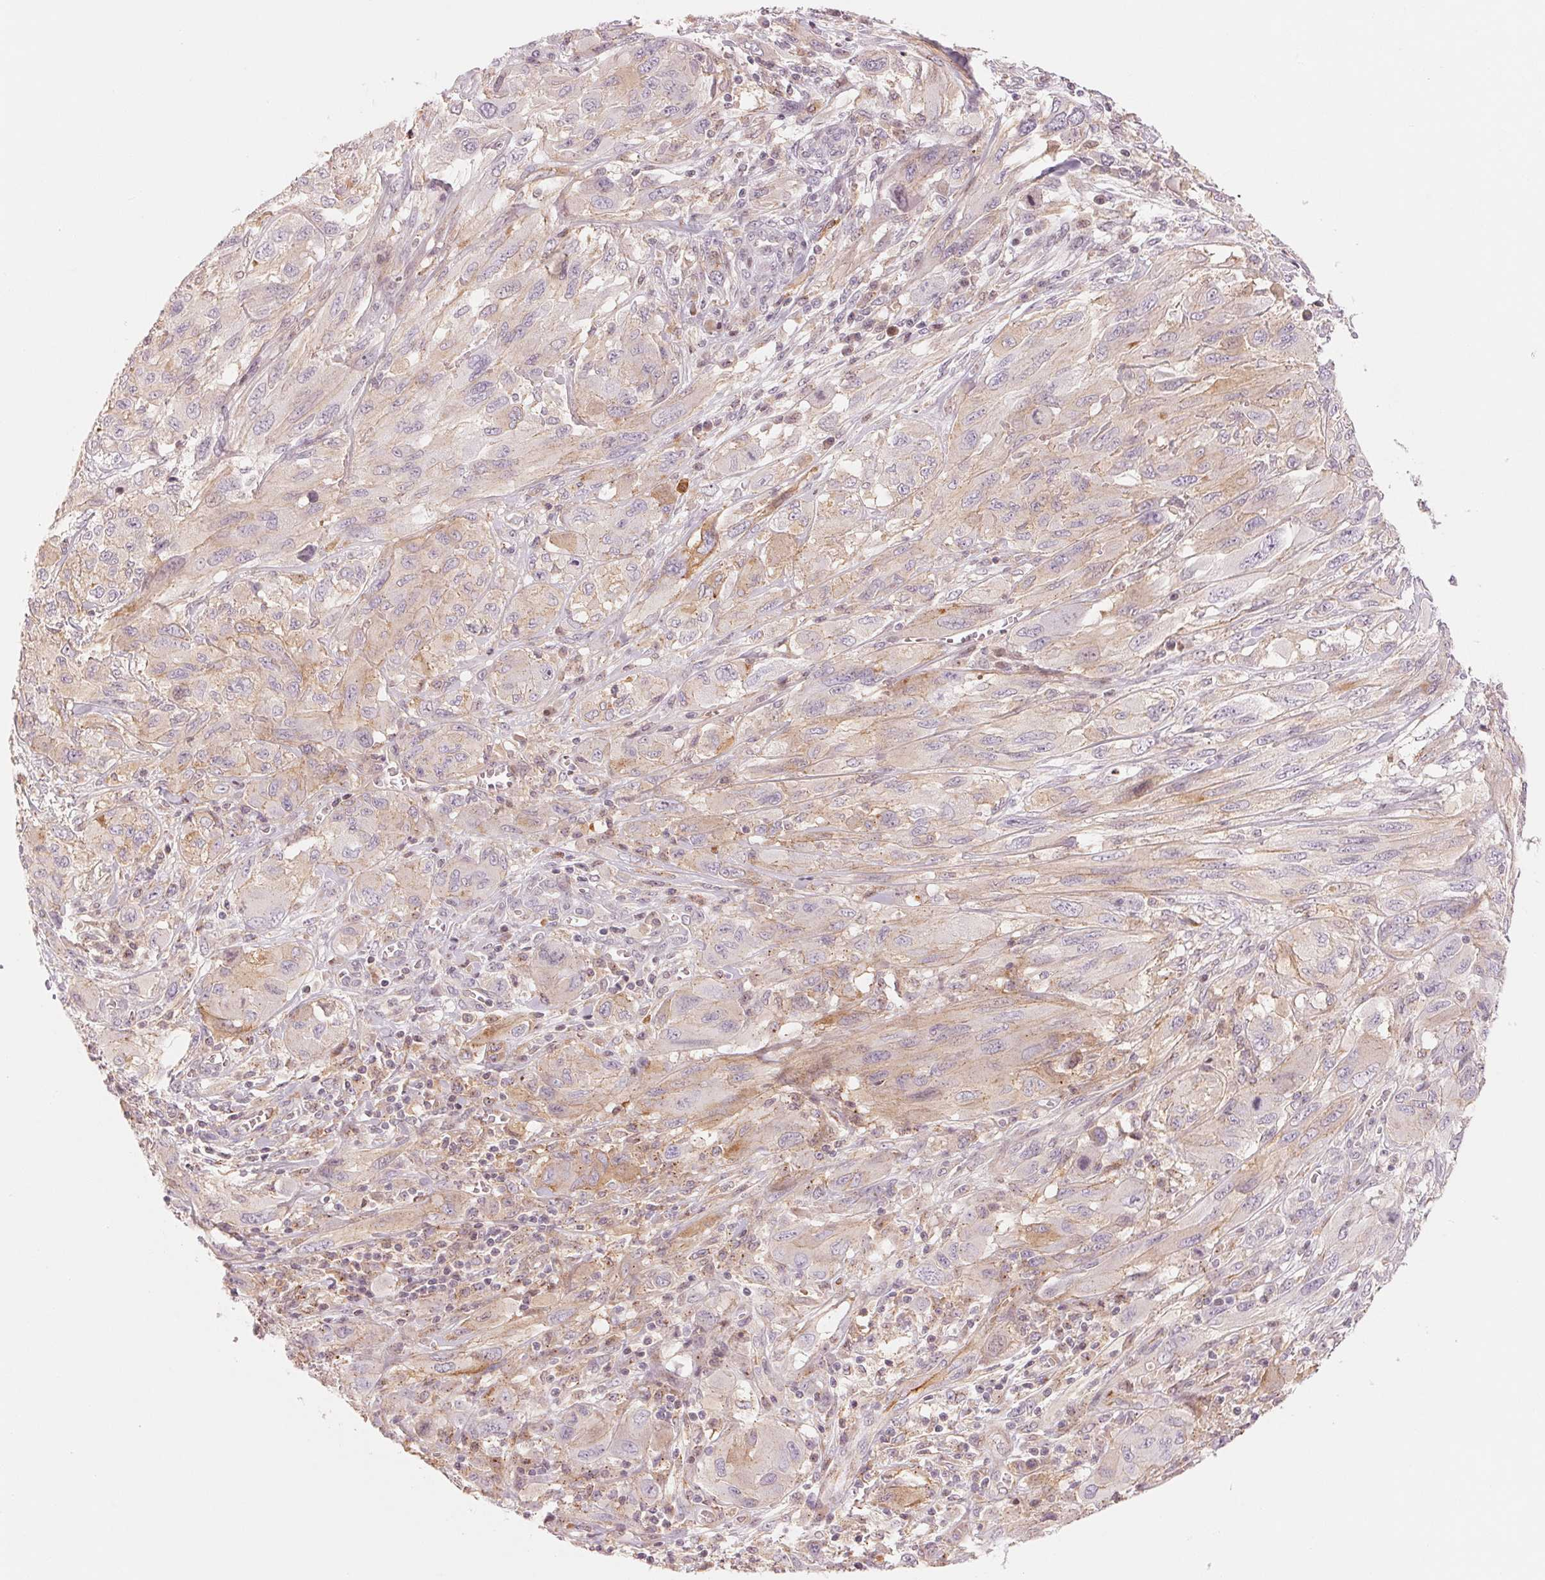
{"staining": {"intensity": "weak", "quantity": "<25%", "location": "cytoplasmic/membranous"}, "tissue": "melanoma", "cell_type": "Tumor cells", "image_type": "cancer", "snomed": [{"axis": "morphology", "description": "Malignant melanoma, NOS"}, {"axis": "topography", "description": "Skin"}], "caption": "An IHC photomicrograph of melanoma is shown. There is no staining in tumor cells of melanoma. (Brightfield microscopy of DAB (3,3'-diaminobenzidine) immunohistochemistry (IHC) at high magnification).", "gene": "SLC17A4", "patient": {"sex": "female", "age": 91}}